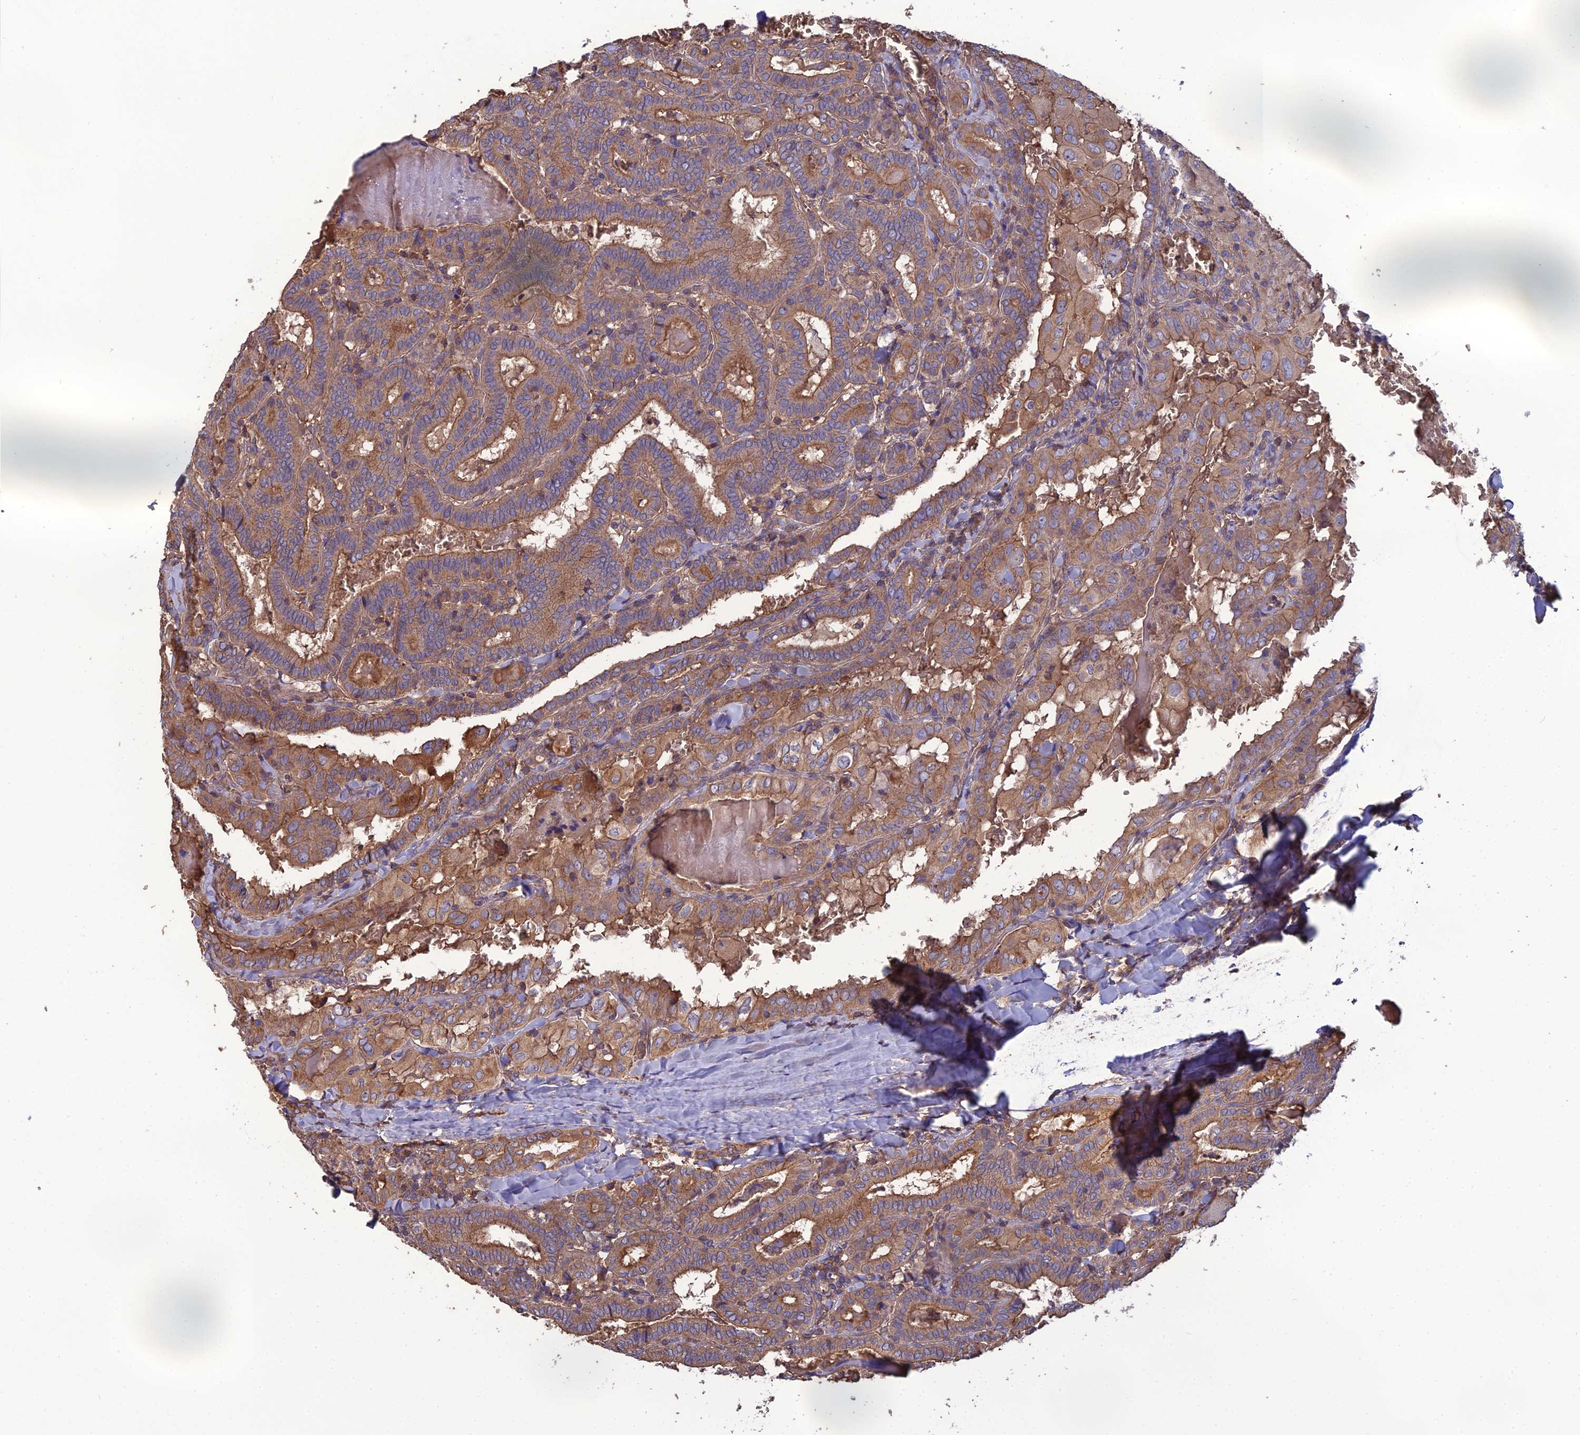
{"staining": {"intensity": "moderate", "quantity": ">75%", "location": "cytoplasmic/membranous"}, "tissue": "thyroid cancer", "cell_type": "Tumor cells", "image_type": "cancer", "snomed": [{"axis": "morphology", "description": "Papillary adenocarcinoma, NOS"}, {"axis": "topography", "description": "Thyroid gland"}], "caption": "Tumor cells show medium levels of moderate cytoplasmic/membranous expression in about >75% of cells in thyroid cancer (papillary adenocarcinoma).", "gene": "GALR2", "patient": {"sex": "female", "age": 72}}